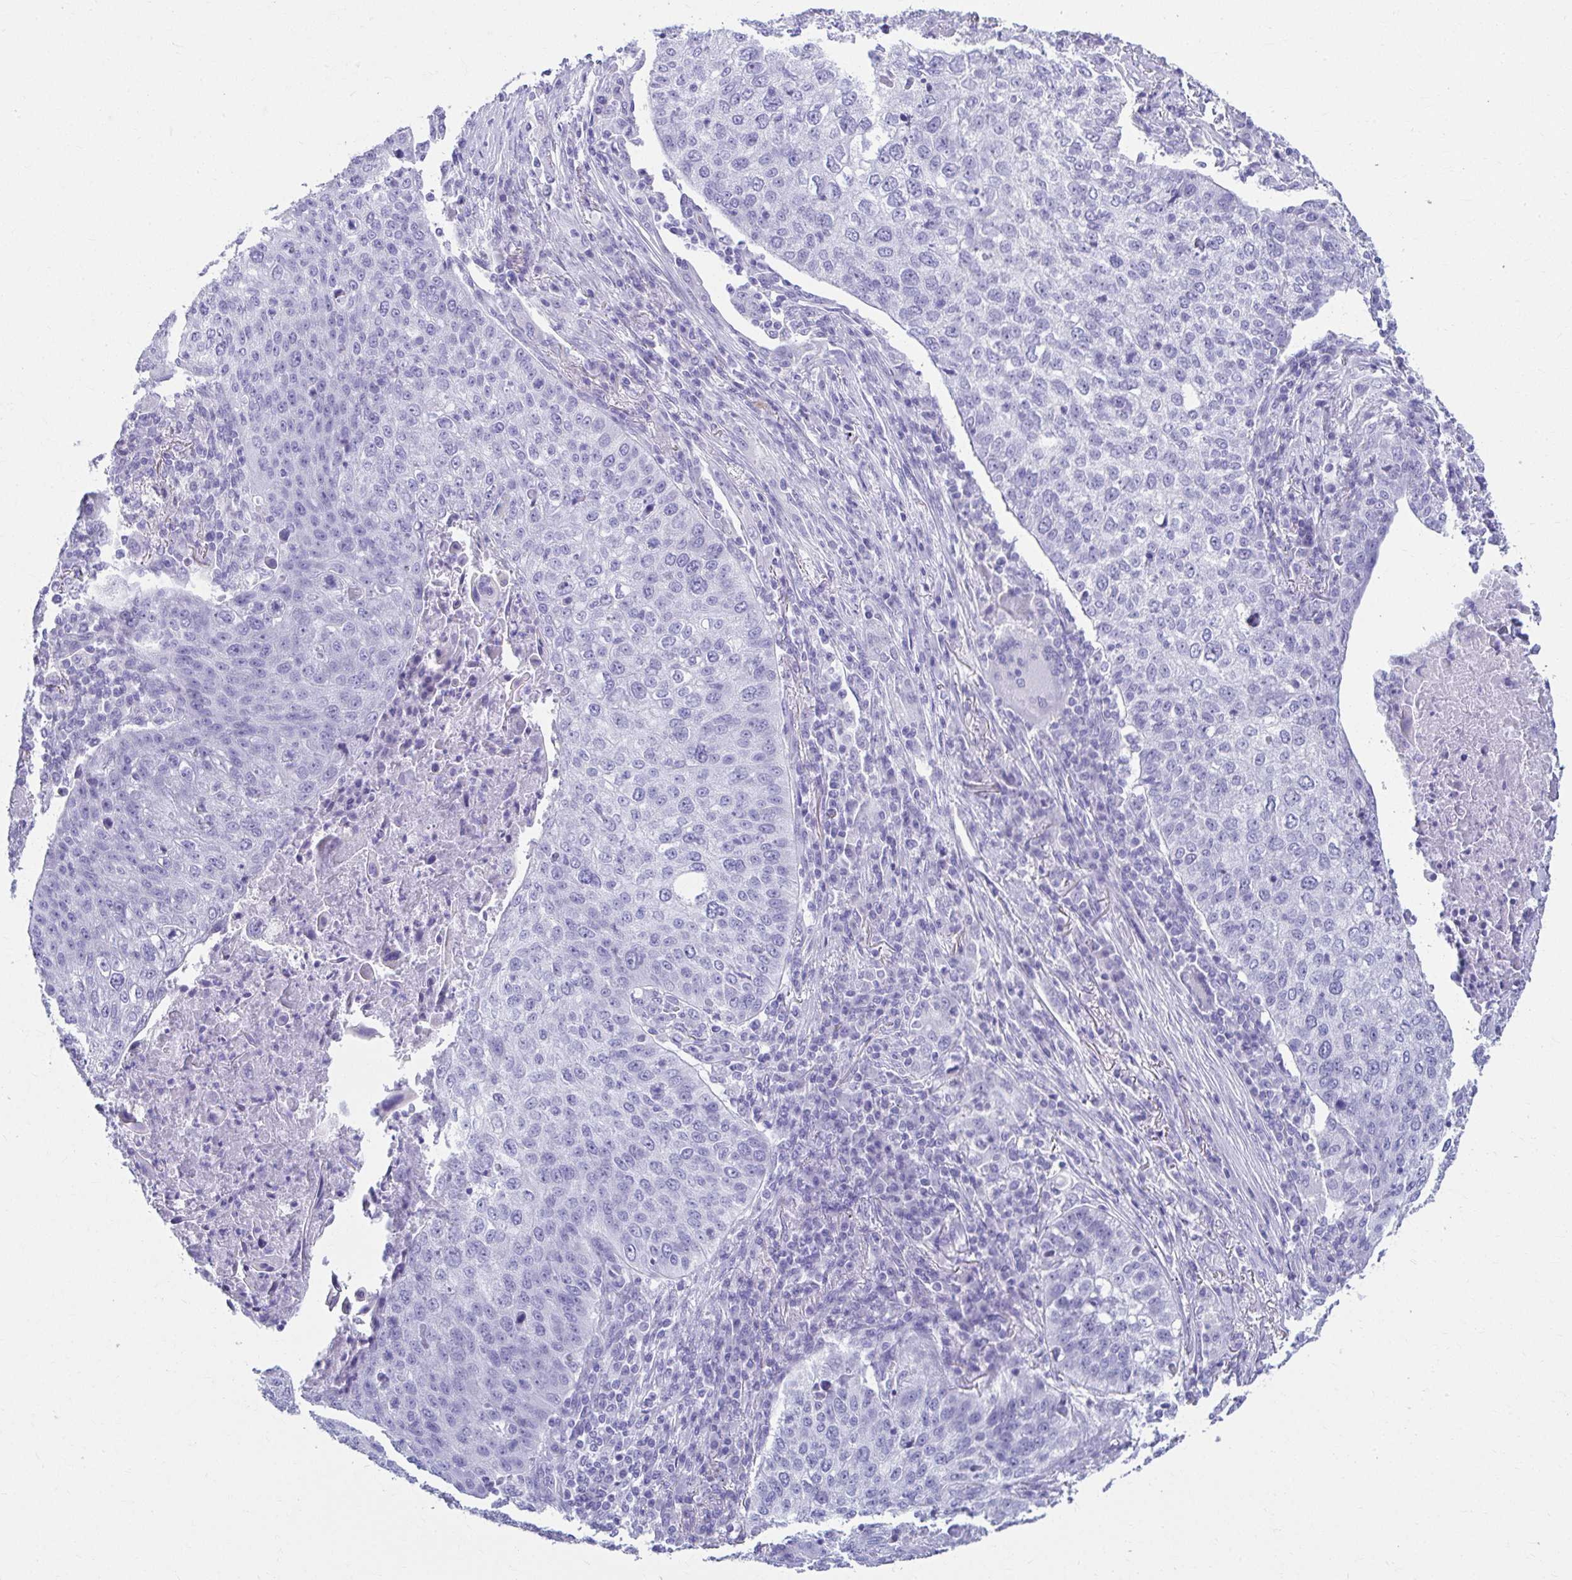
{"staining": {"intensity": "negative", "quantity": "none", "location": "none"}, "tissue": "lung cancer", "cell_type": "Tumor cells", "image_type": "cancer", "snomed": [{"axis": "morphology", "description": "Squamous cell carcinoma, NOS"}, {"axis": "topography", "description": "Lung"}], "caption": "Immunohistochemistry (IHC) image of lung cancer (squamous cell carcinoma) stained for a protein (brown), which reveals no expression in tumor cells.", "gene": "ATP4B", "patient": {"sex": "male", "age": 63}}